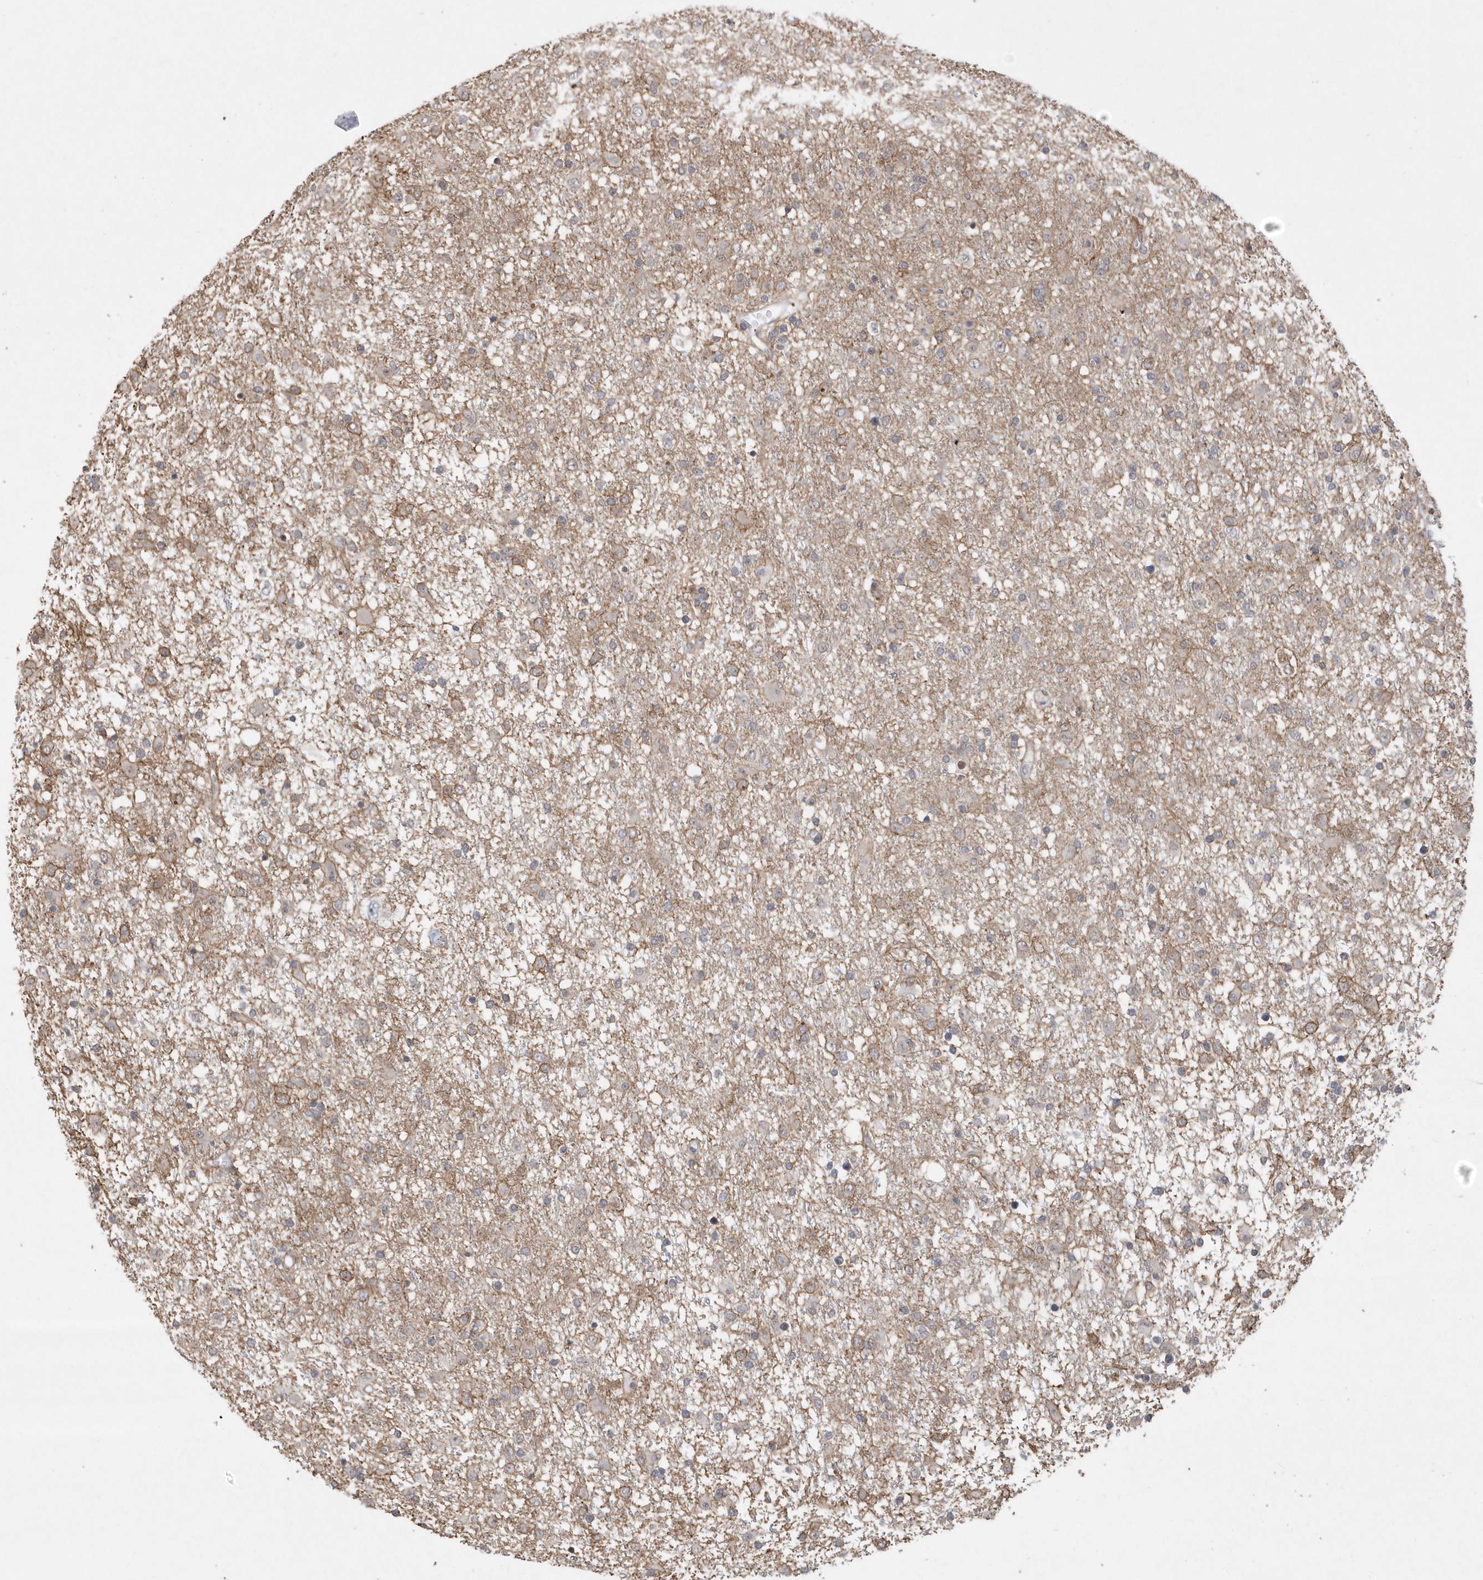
{"staining": {"intensity": "negative", "quantity": "none", "location": "none"}, "tissue": "glioma", "cell_type": "Tumor cells", "image_type": "cancer", "snomed": [{"axis": "morphology", "description": "Glioma, malignant, Low grade"}, {"axis": "topography", "description": "Brain"}], "caption": "Immunohistochemistry of human glioma shows no staining in tumor cells.", "gene": "CRIP3", "patient": {"sex": "male", "age": 65}}